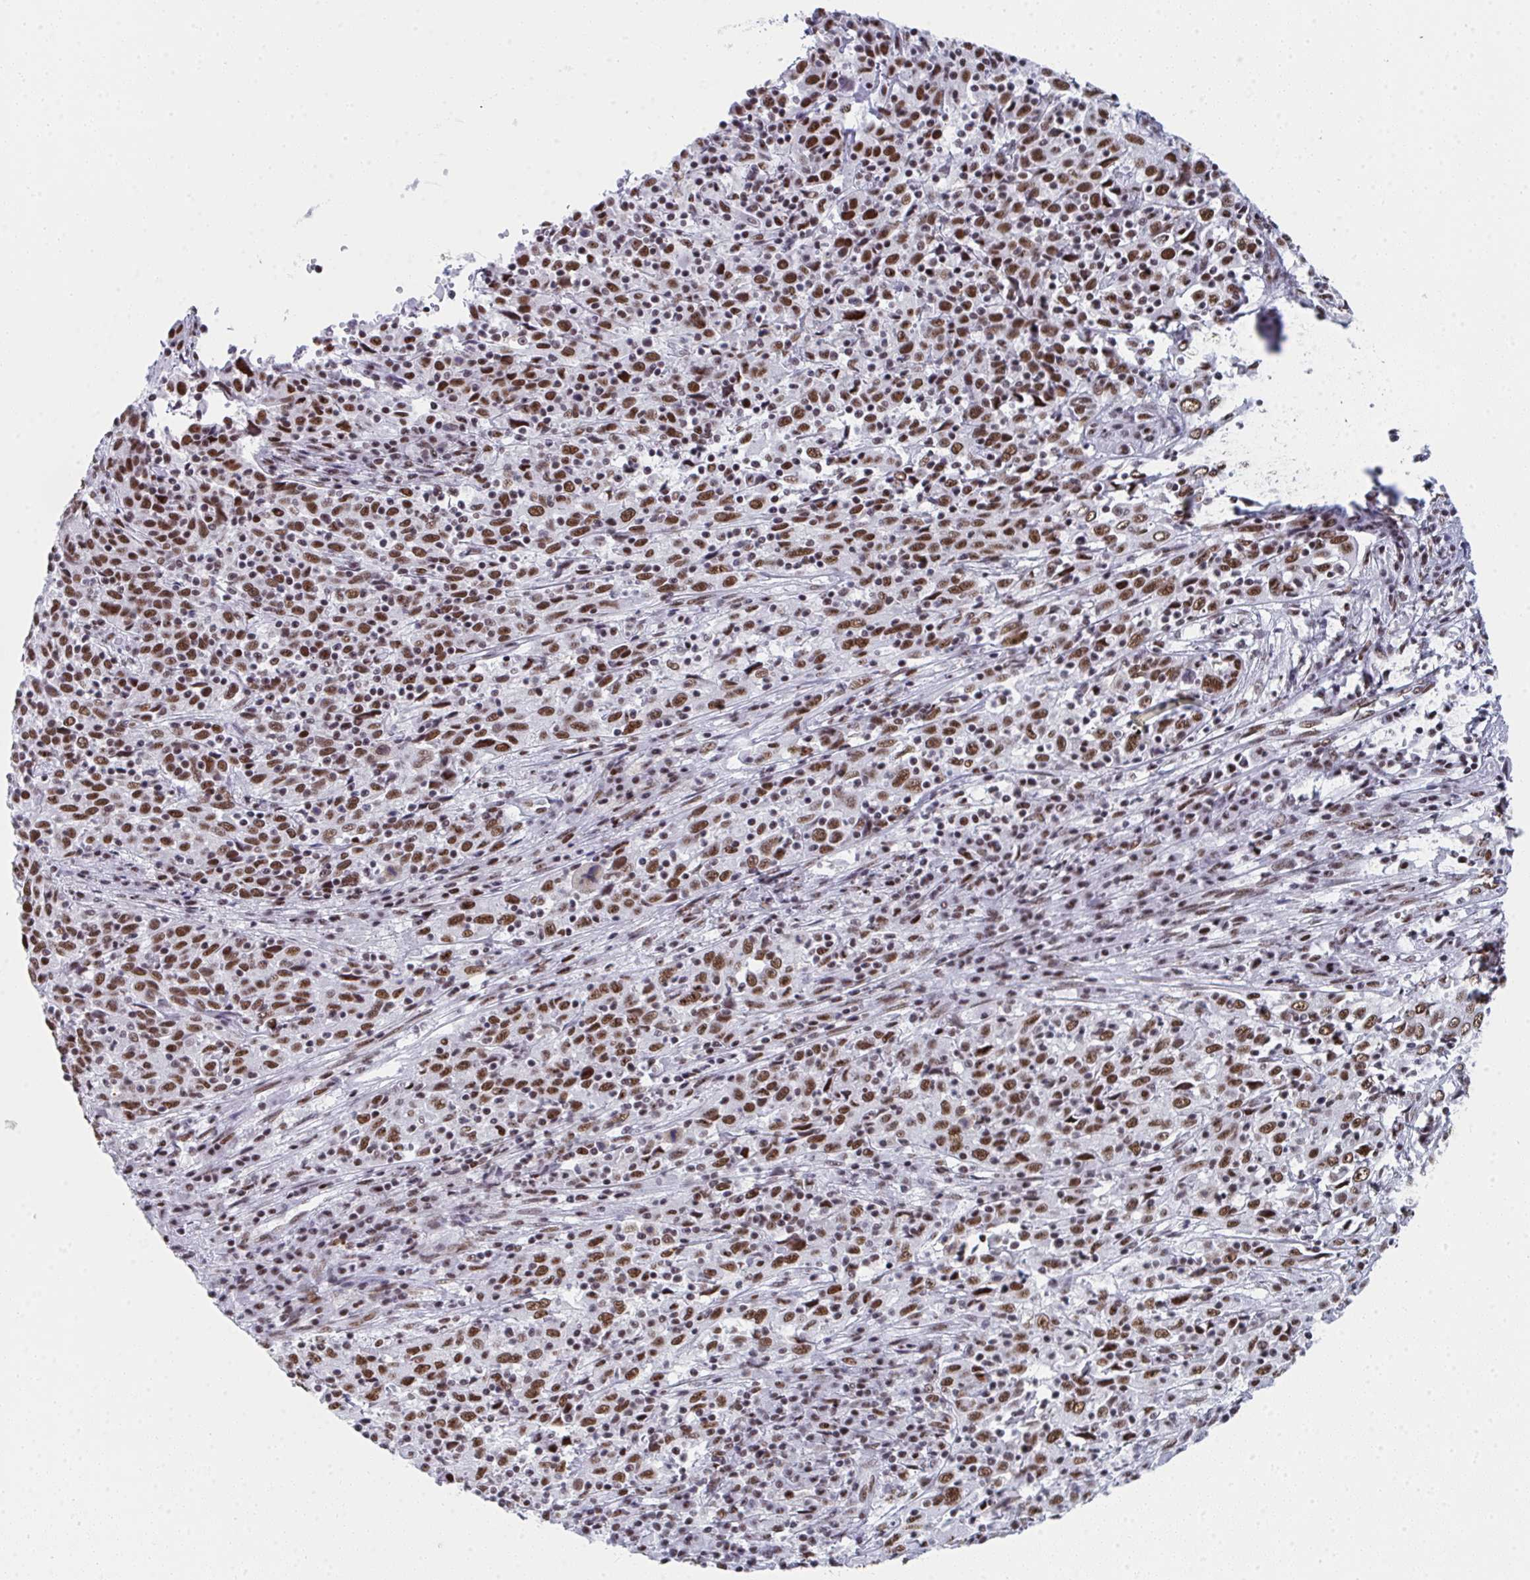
{"staining": {"intensity": "moderate", "quantity": ">75%", "location": "nuclear"}, "tissue": "cervical cancer", "cell_type": "Tumor cells", "image_type": "cancer", "snomed": [{"axis": "morphology", "description": "Squamous cell carcinoma, NOS"}, {"axis": "topography", "description": "Cervix"}], "caption": "Immunohistochemistry micrograph of neoplastic tissue: human squamous cell carcinoma (cervical) stained using immunohistochemistry (IHC) exhibits medium levels of moderate protein expression localized specifically in the nuclear of tumor cells, appearing as a nuclear brown color.", "gene": "SNRNP70", "patient": {"sex": "female", "age": 46}}